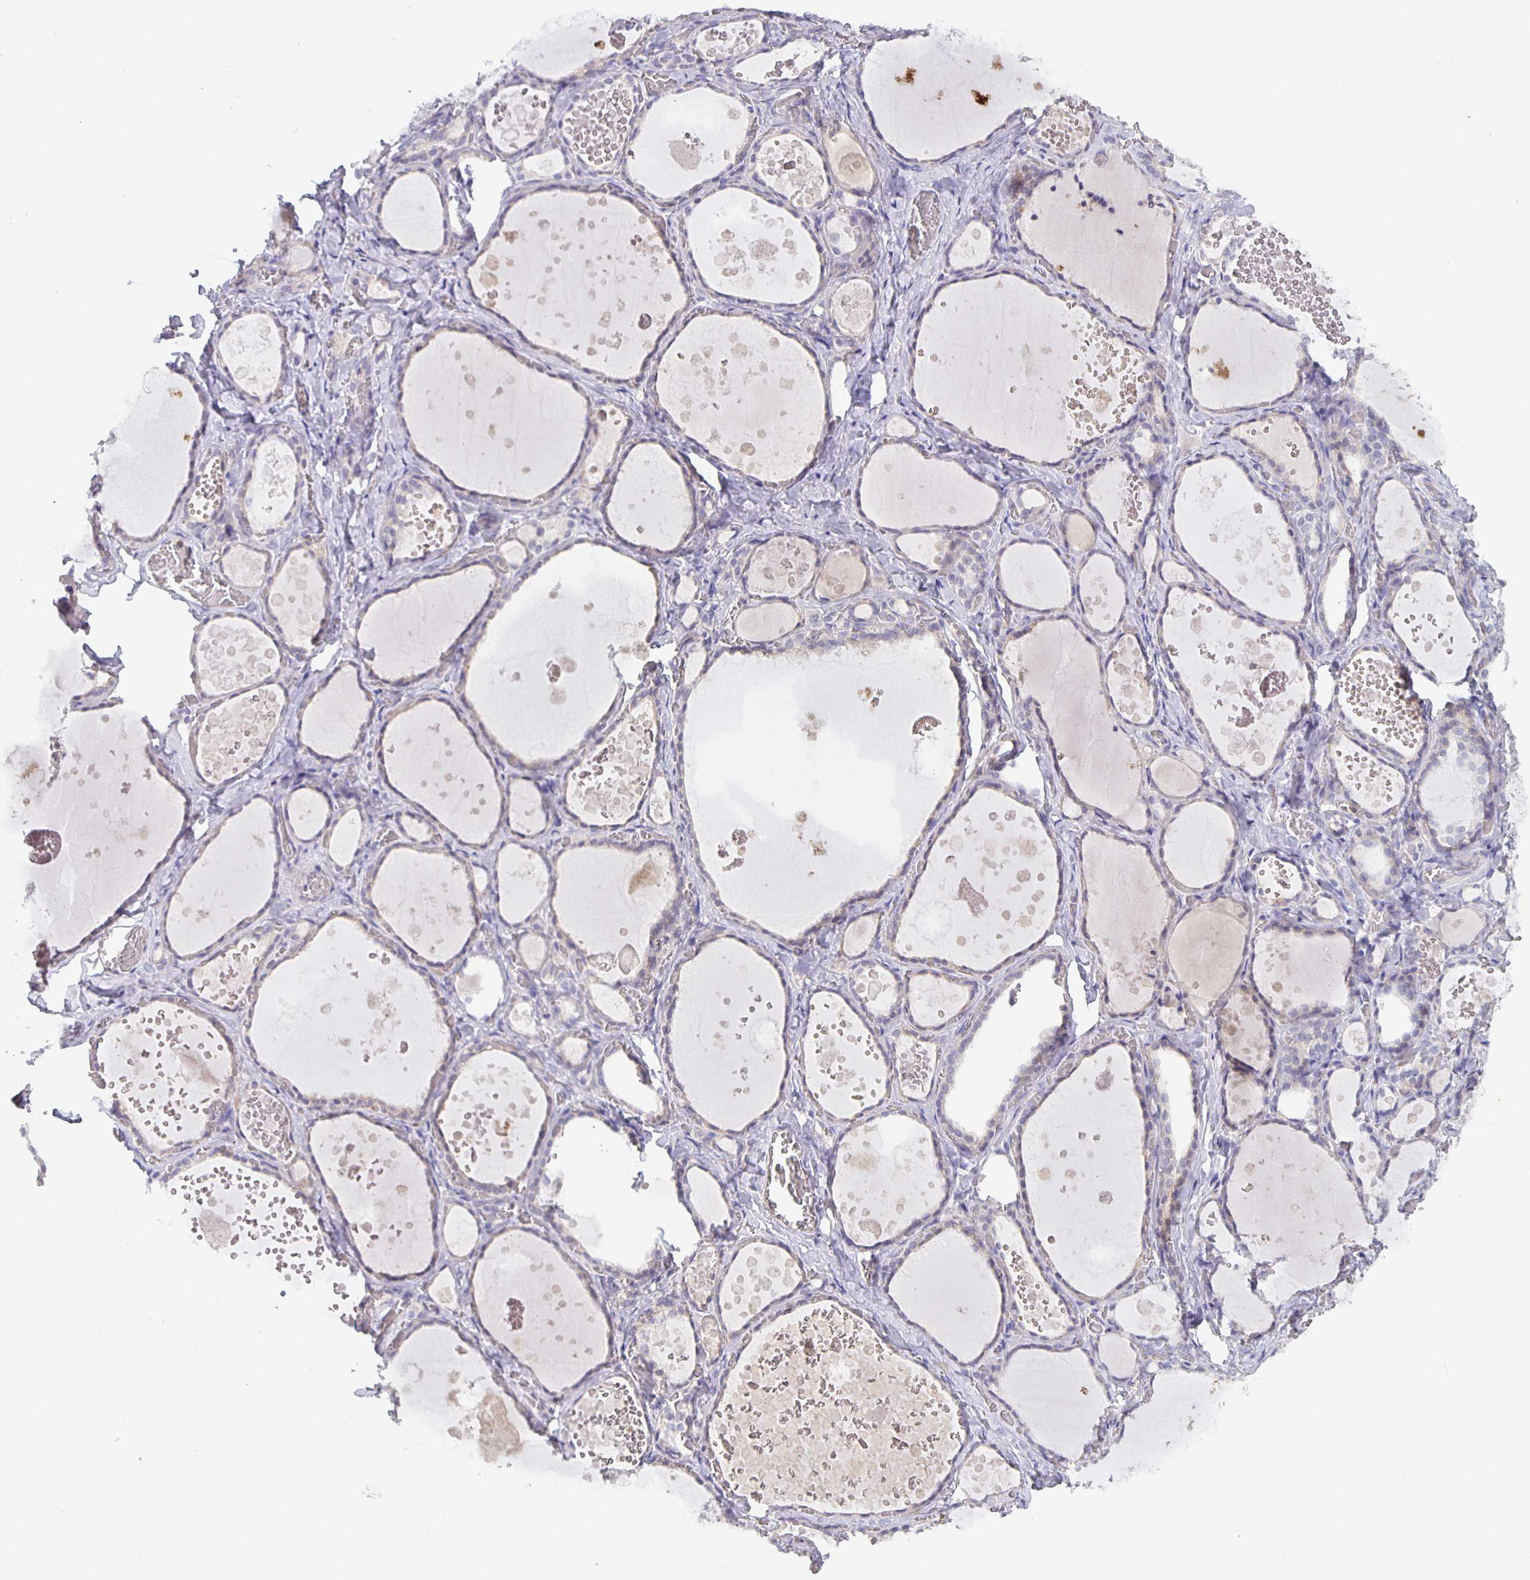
{"staining": {"intensity": "negative", "quantity": "none", "location": "none"}, "tissue": "thyroid gland", "cell_type": "Glandular cells", "image_type": "normal", "snomed": [{"axis": "morphology", "description": "Normal tissue, NOS"}, {"axis": "topography", "description": "Thyroid gland"}], "caption": "IHC image of unremarkable human thyroid gland stained for a protein (brown), which demonstrates no staining in glandular cells.", "gene": "GDF15", "patient": {"sex": "female", "age": 56}}